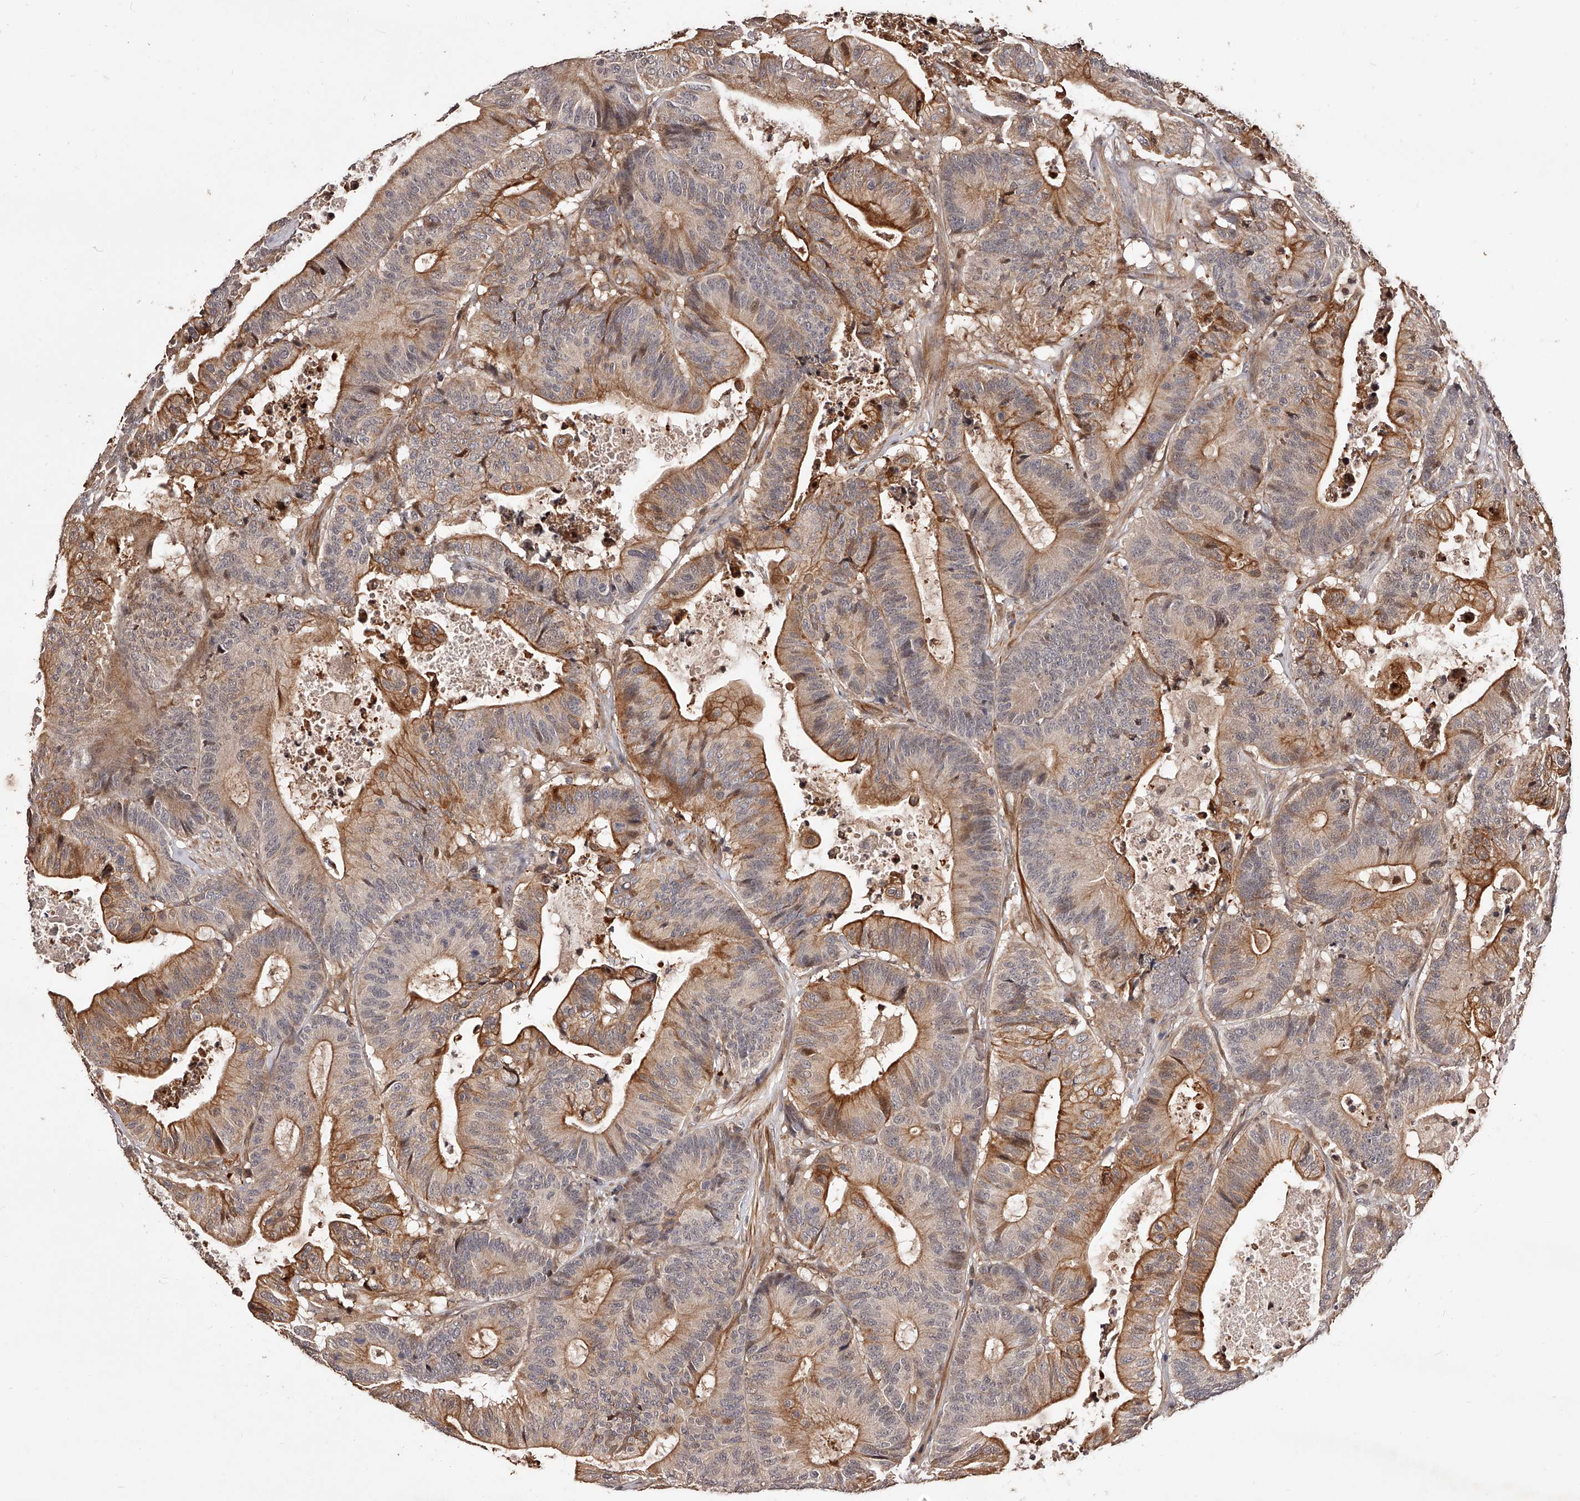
{"staining": {"intensity": "moderate", "quantity": "25%-75%", "location": "cytoplasmic/membranous"}, "tissue": "colorectal cancer", "cell_type": "Tumor cells", "image_type": "cancer", "snomed": [{"axis": "morphology", "description": "Adenocarcinoma, NOS"}, {"axis": "topography", "description": "Colon"}], "caption": "Immunohistochemical staining of colorectal cancer (adenocarcinoma) exhibits moderate cytoplasmic/membranous protein positivity in approximately 25%-75% of tumor cells.", "gene": "CUL7", "patient": {"sex": "female", "age": 84}}